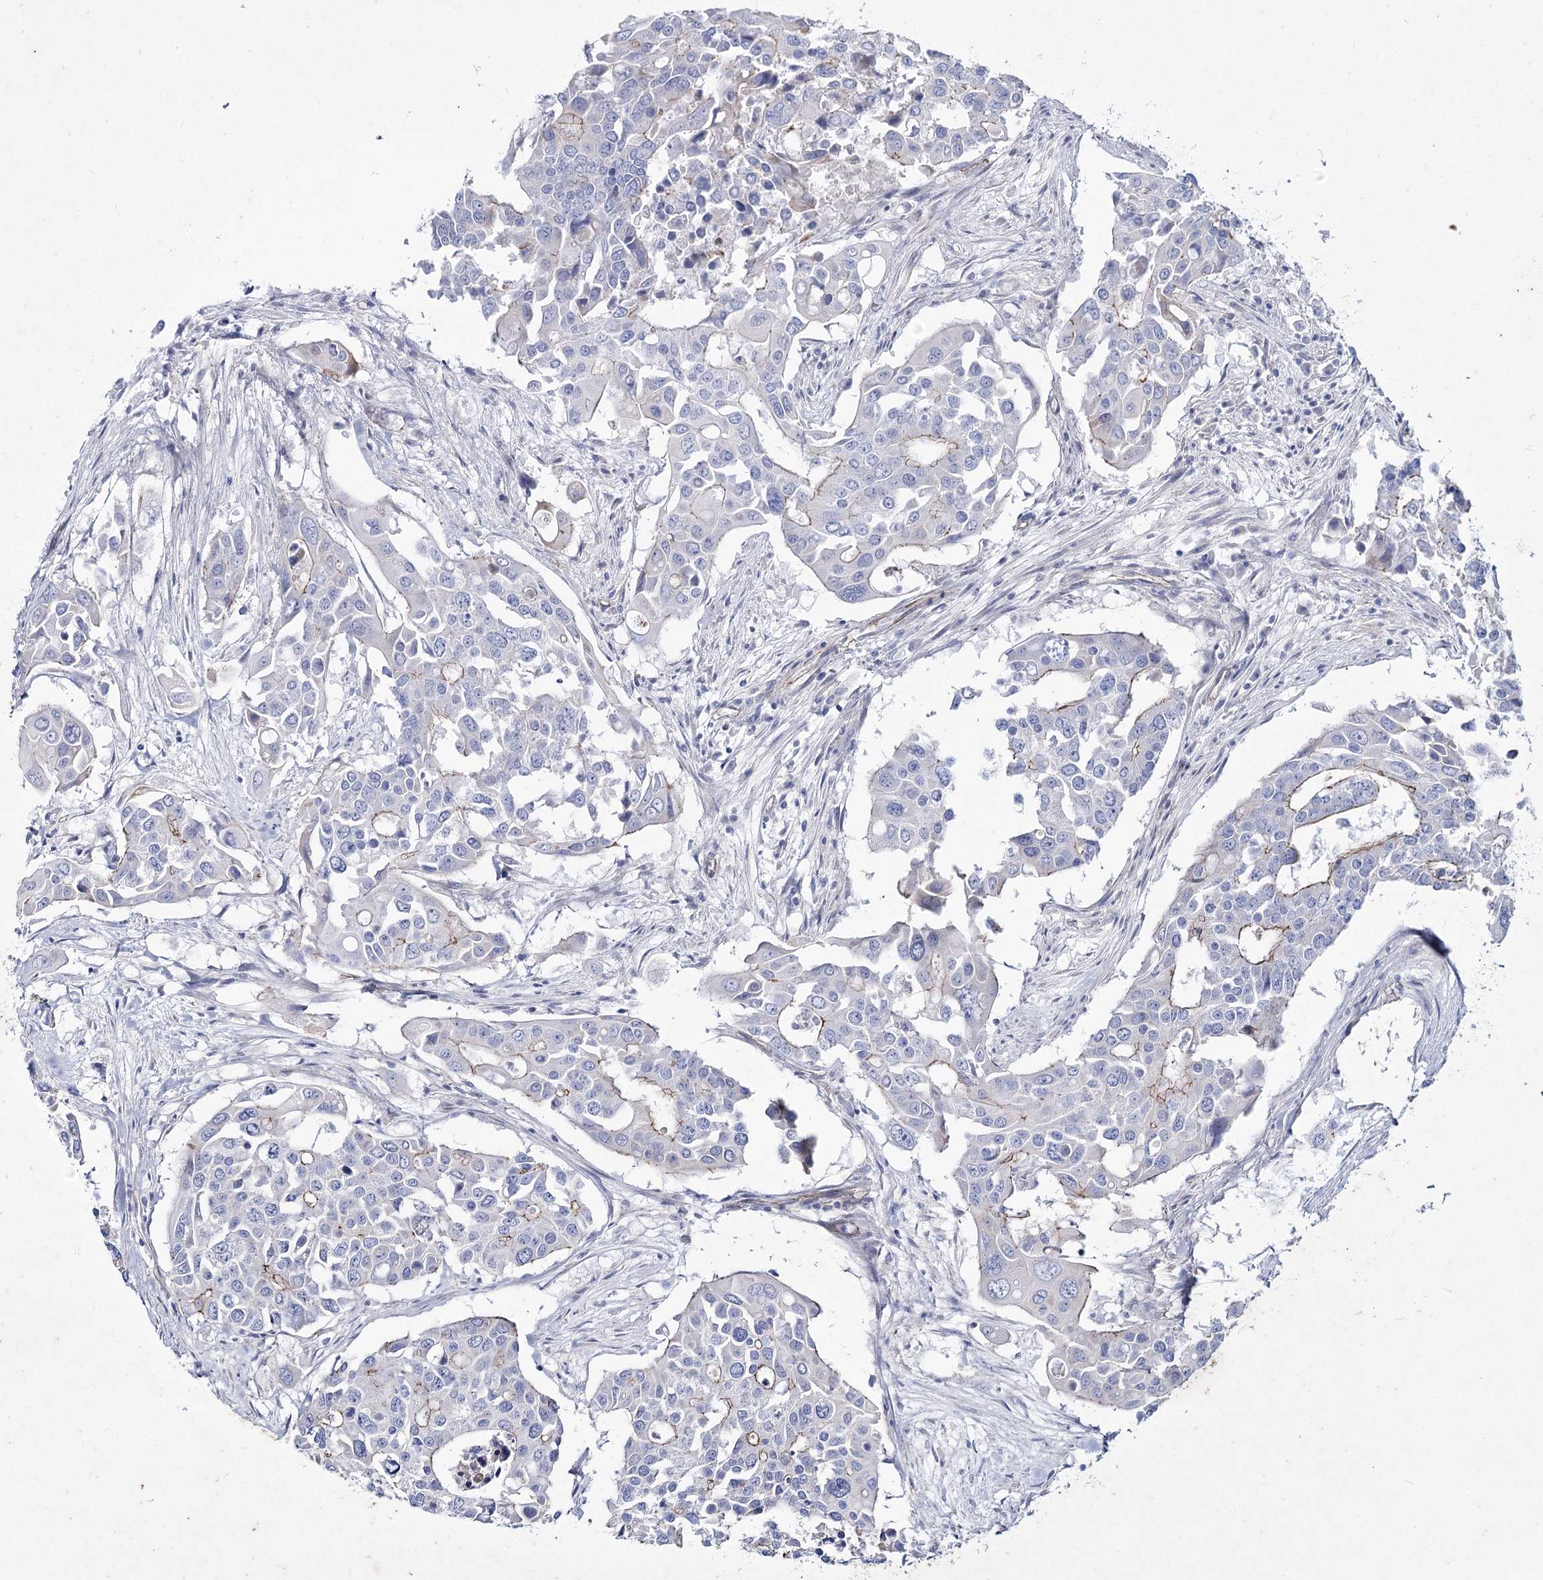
{"staining": {"intensity": "negative", "quantity": "none", "location": "none"}, "tissue": "colorectal cancer", "cell_type": "Tumor cells", "image_type": "cancer", "snomed": [{"axis": "morphology", "description": "Adenocarcinoma, NOS"}, {"axis": "topography", "description": "Colon"}], "caption": "DAB (3,3'-diaminobenzidine) immunohistochemical staining of colorectal cancer (adenocarcinoma) demonstrates no significant staining in tumor cells.", "gene": "LDLRAD3", "patient": {"sex": "male", "age": 77}}